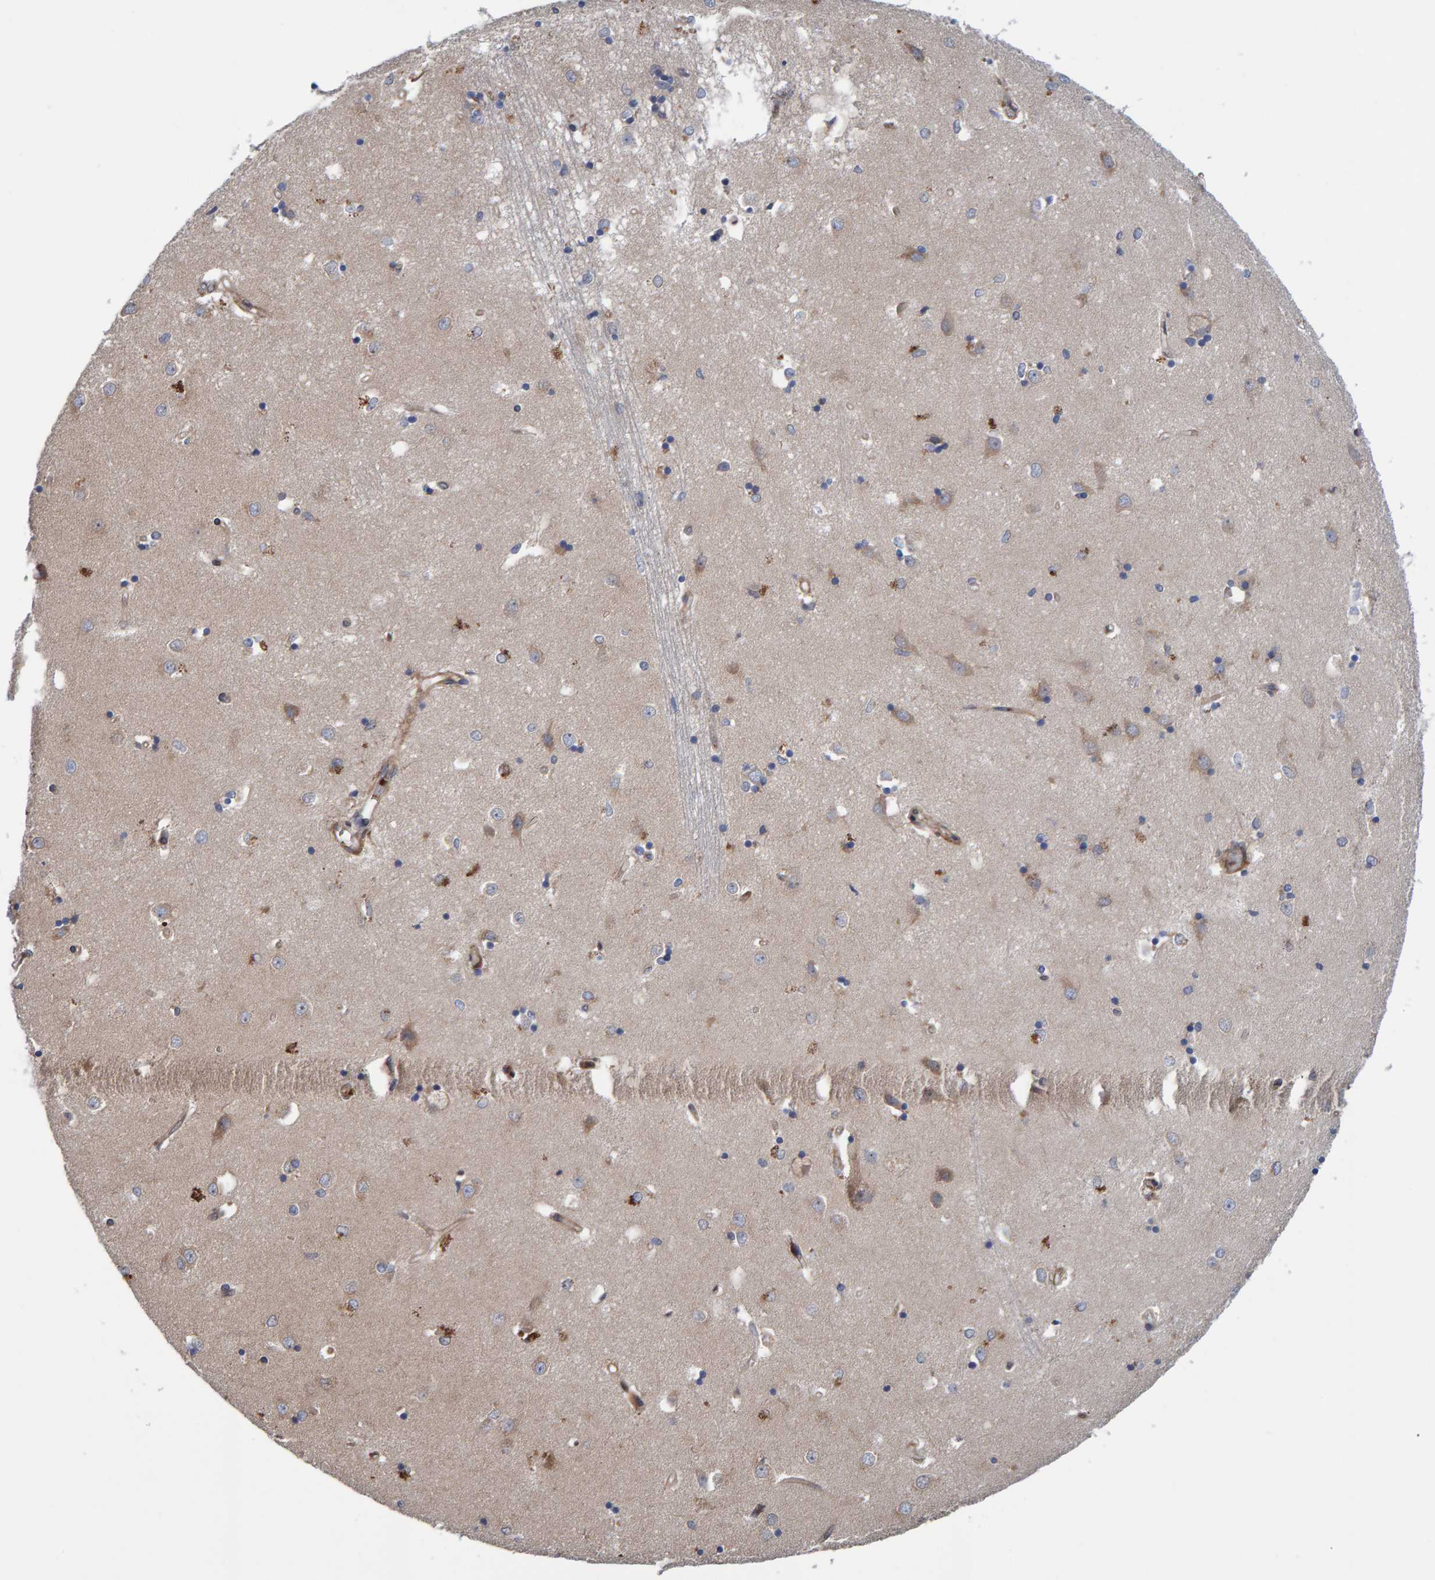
{"staining": {"intensity": "moderate", "quantity": "<25%", "location": "cytoplasmic/membranous"}, "tissue": "caudate", "cell_type": "Glial cells", "image_type": "normal", "snomed": [{"axis": "morphology", "description": "Normal tissue, NOS"}, {"axis": "topography", "description": "Lateral ventricle wall"}], "caption": "Immunohistochemical staining of normal caudate reveals <25% levels of moderate cytoplasmic/membranous protein positivity in about <25% of glial cells. Immunohistochemistry (ihc) stains the protein in brown and the nuclei are stained blue.", "gene": "MFSD6L", "patient": {"sex": "male", "age": 45}}